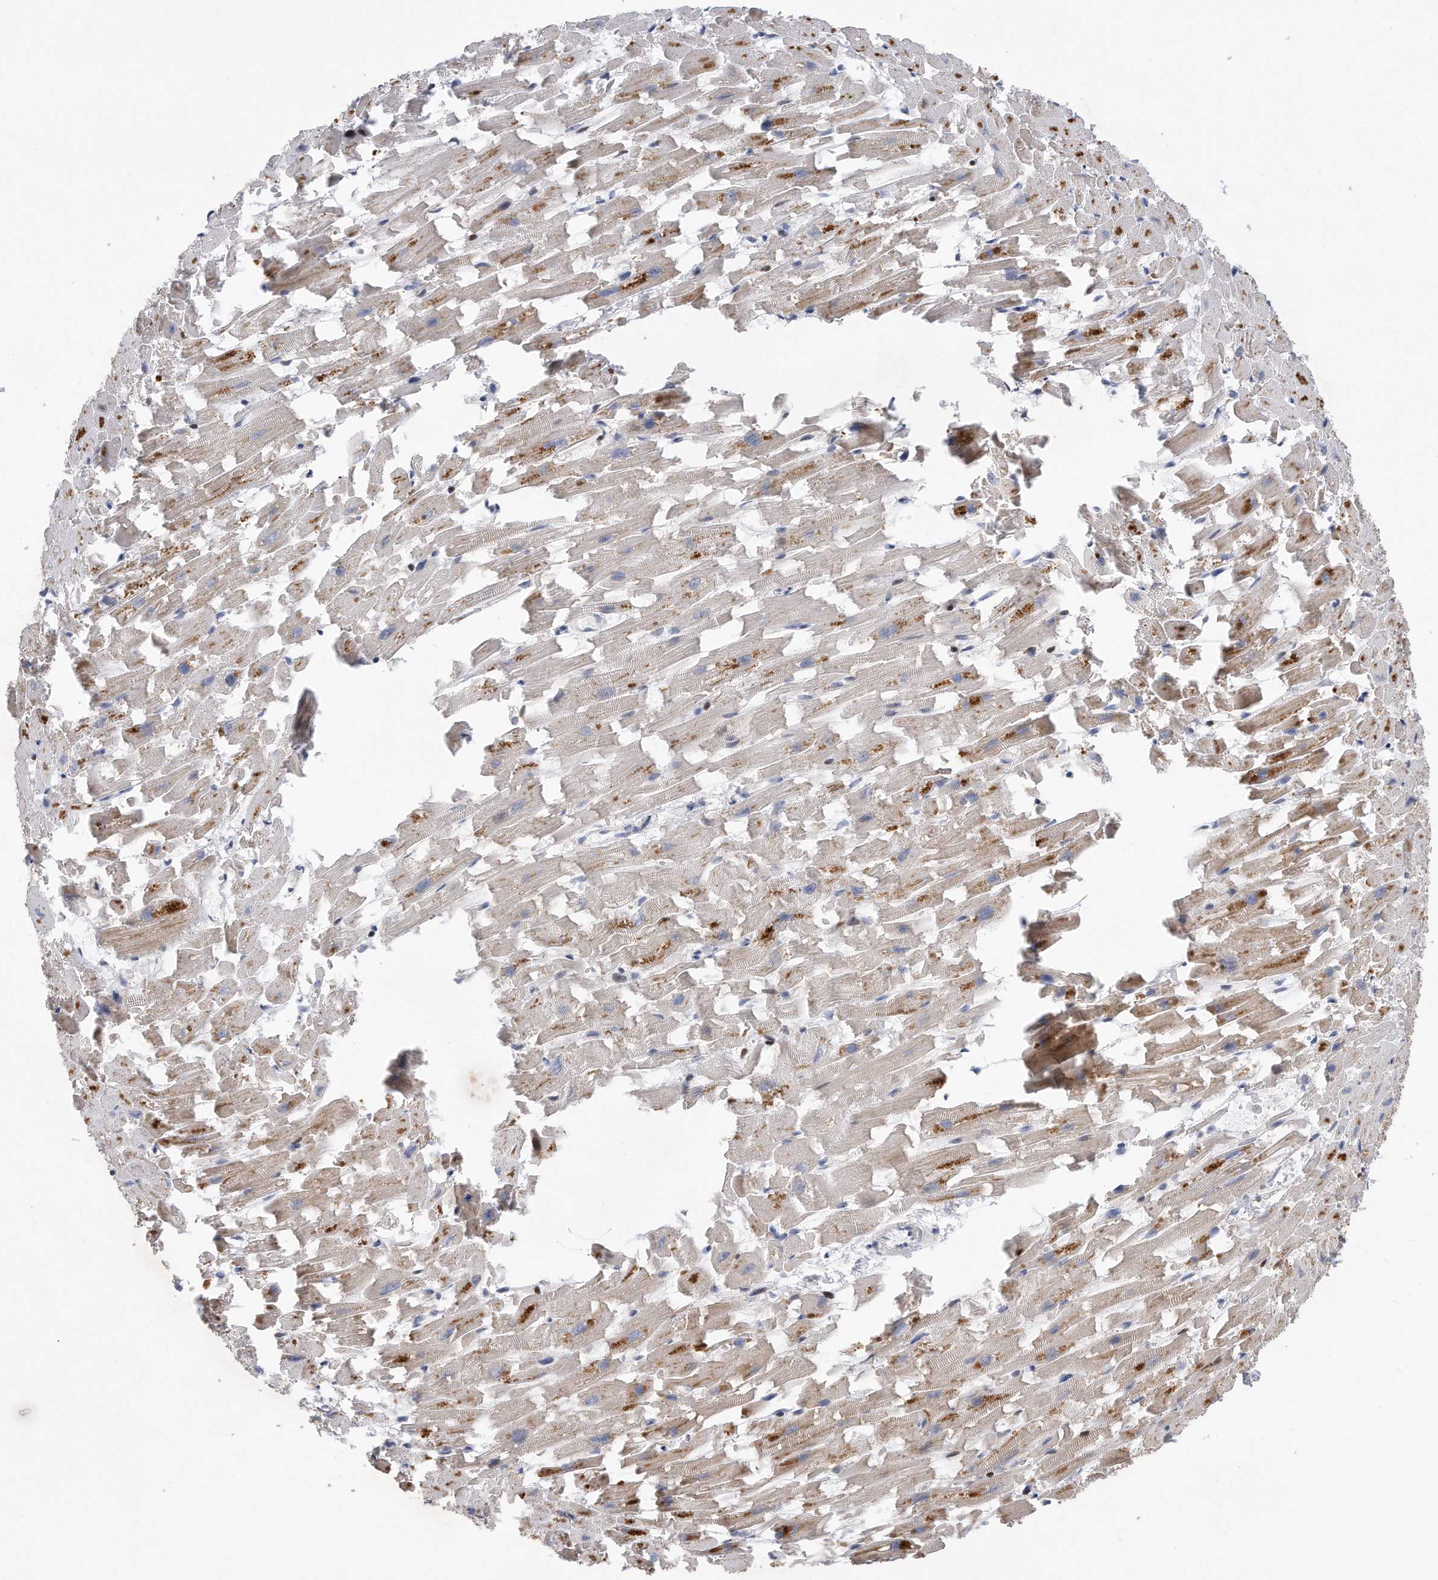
{"staining": {"intensity": "weak", "quantity": ">75%", "location": "cytoplasmic/membranous"}, "tissue": "heart muscle", "cell_type": "Cardiomyocytes", "image_type": "normal", "snomed": [{"axis": "morphology", "description": "Normal tissue, NOS"}, {"axis": "topography", "description": "Heart"}], "caption": "Heart muscle stained for a protein exhibits weak cytoplasmic/membranous positivity in cardiomyocytes. (DAB = brown stain, brightfield microscopy at high magnification).", "gene": "CDH12", "patient": {"sex": "female", "age": 64}}